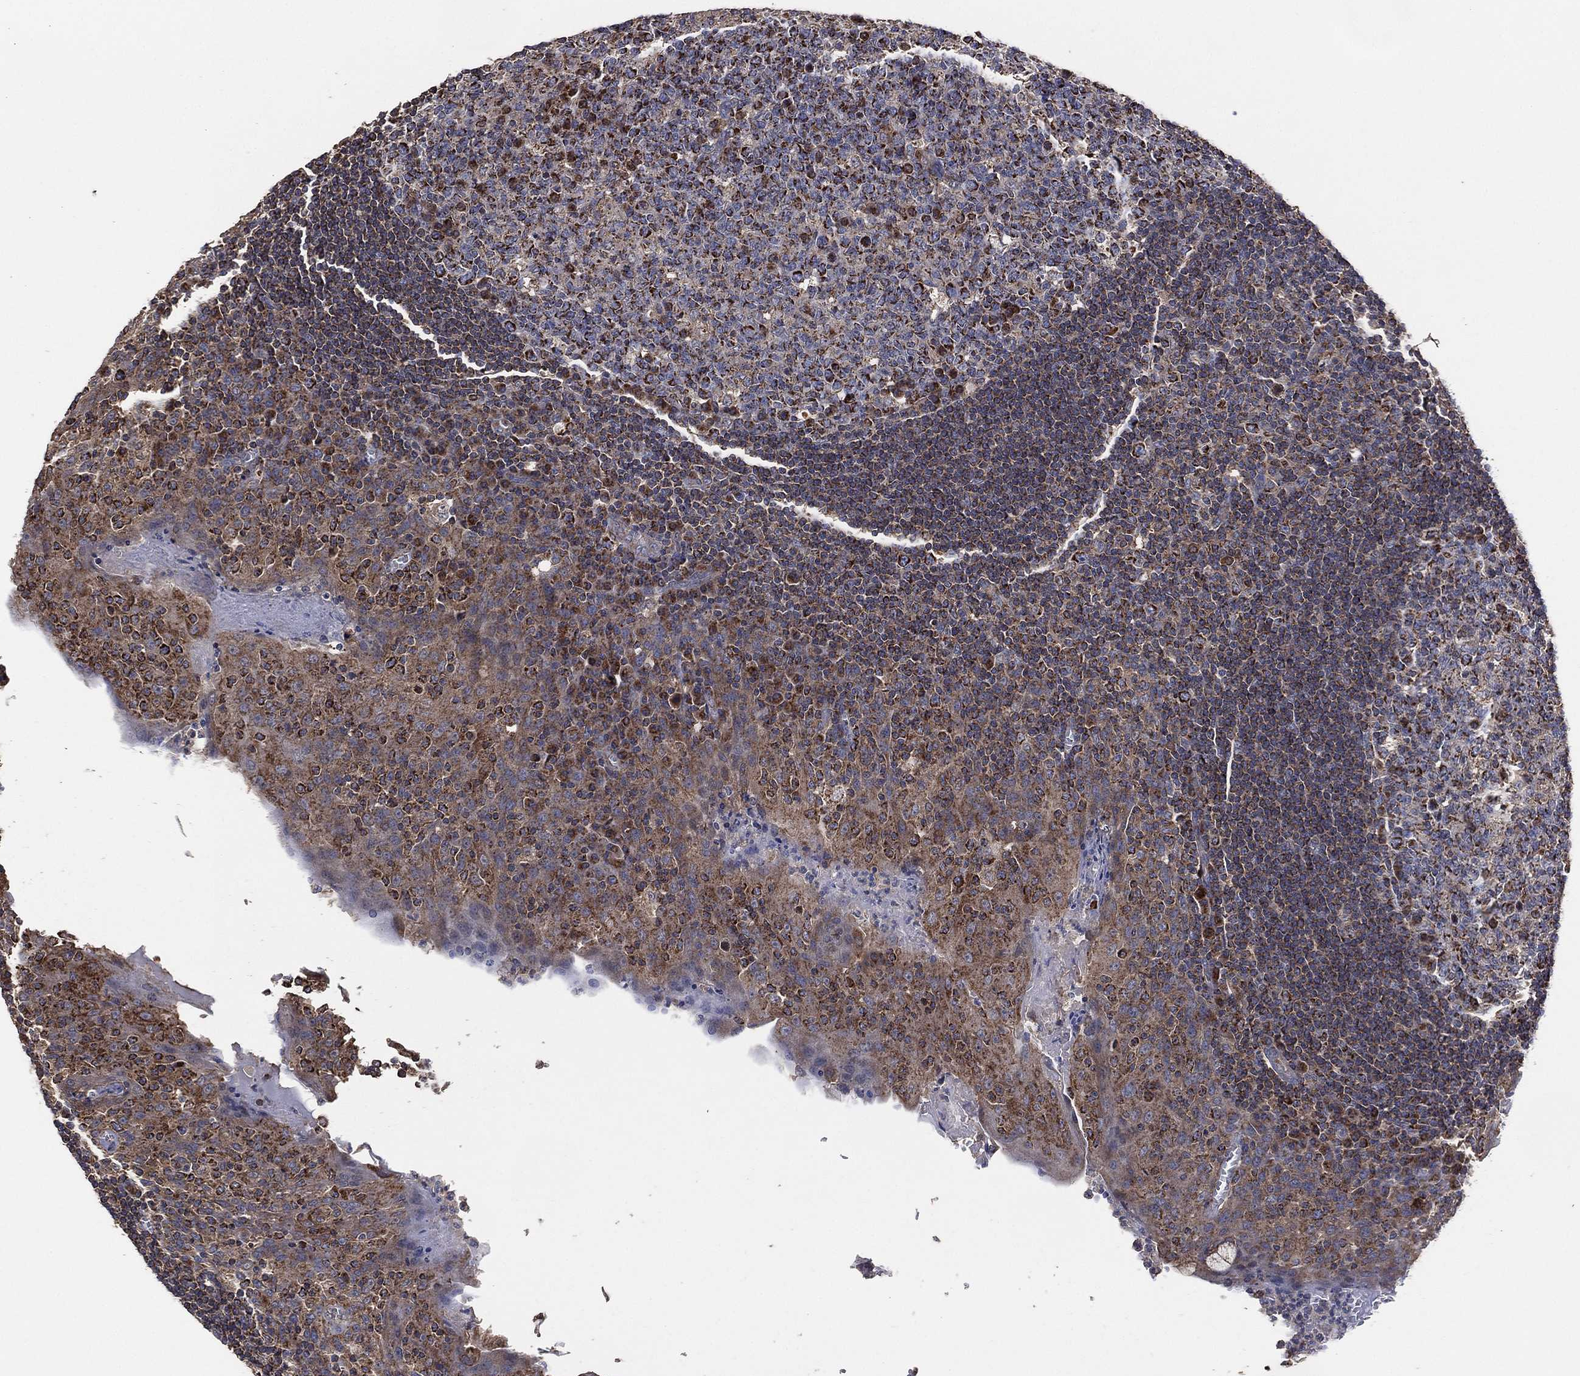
{"staining": {"intensity": "strong", "quantity": "<25%", "location": "cytoplasmic/membranous"}, "tissue": "tonsil", "cell_type": "Germinal center cells", "image_type": "normal", "snomed": [{"axis": "morphology", "description": "Normal tissue, NOS"}, {"axis": "topography", "description": "Tonsil"}], "caption": "Protein staining of normal tonsil reveals strong cytoplasmic/membranous staining in about <25% of germinal center cells.", "gene": "LIMD1", "patient": {"sex": "female", "age": 13}}